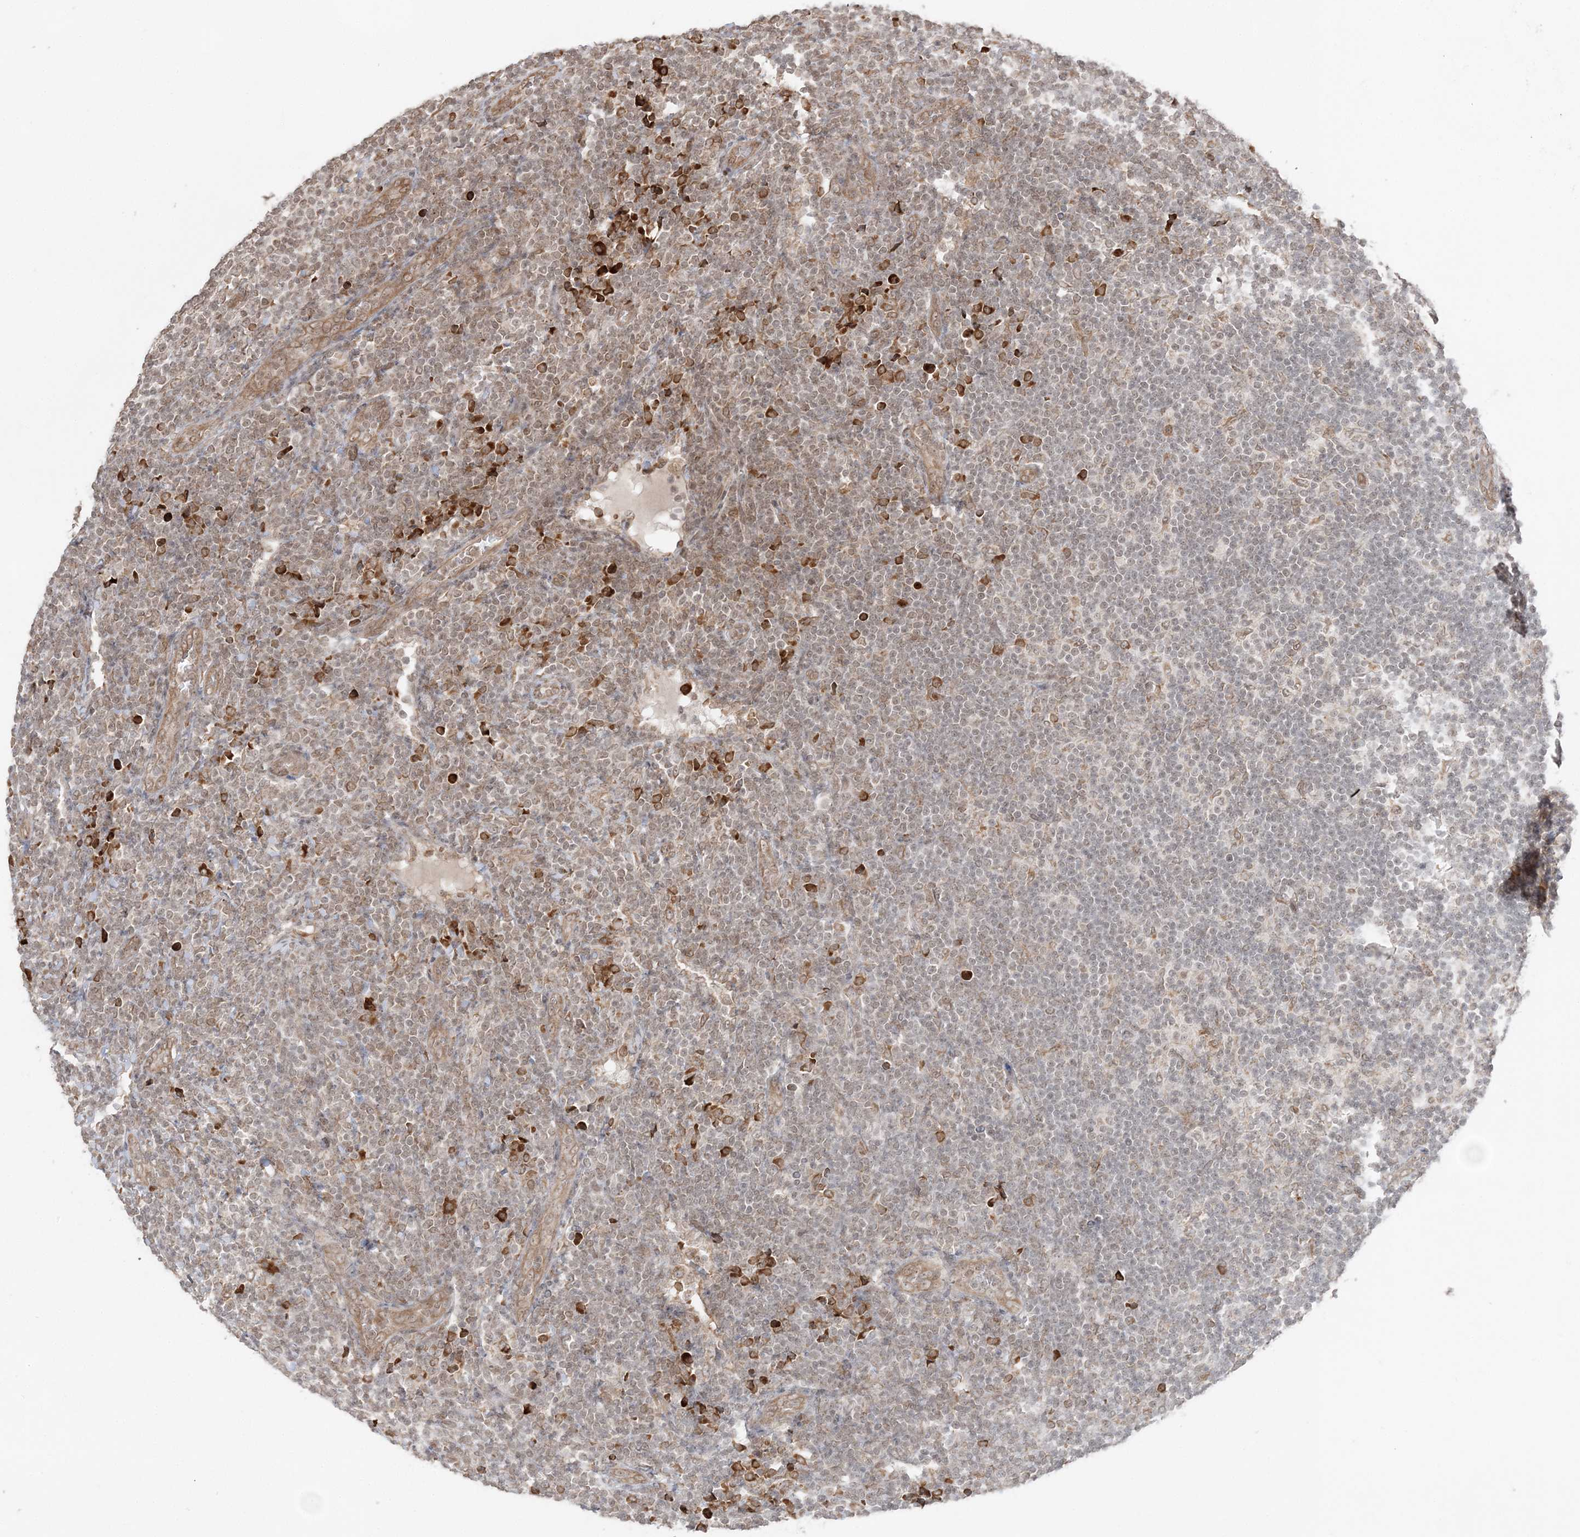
{"staining": {"intensity": "weak", "quantity": "25%-75%", "location": "cytoplasmic/membranous,nuclear"}, "tissue": "lymphoma", "cell_type": "Tumor cells", "image_type": "cancer", "snomed": [{"axis": "morphology", "description": "Malignant lymphoma, non-Hodgkin's type, Low grade"}, {"axis": "topography", "description": "Lymph node"}], "caption": "The photomicrograph exhibits staining of lymphoma, revealing weak cytoplasmic/membranous and nuclear protein staining (brown color) within tumor cells.", "gene": "TMED10", "patient": {"sex": "male", "age": 66}}